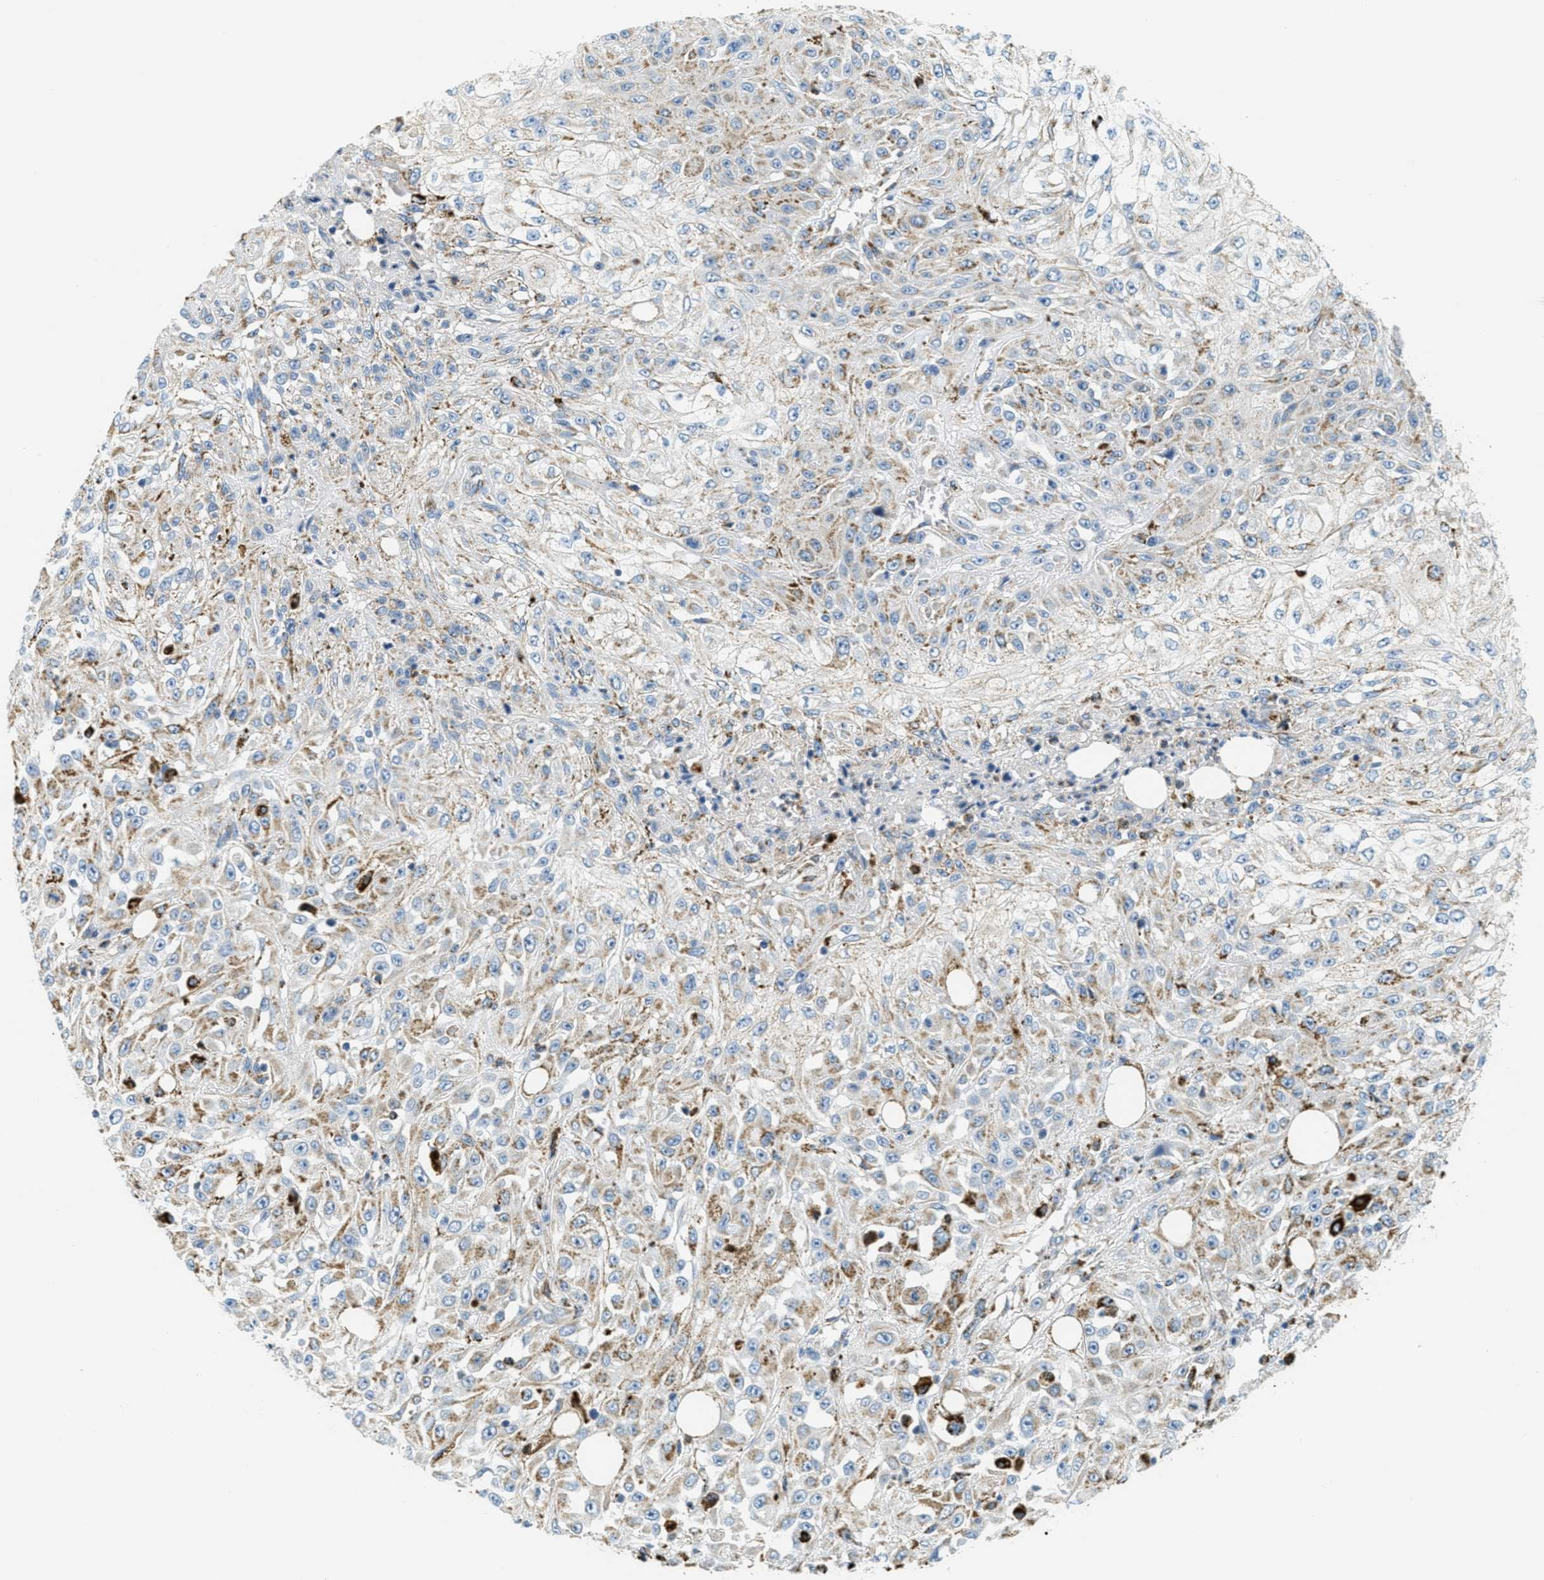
{"staining": {"intensity": "weak", "quantity": ">75%", "location": "cytoplasmic/membranous"}, "tissue": "skin cancer", "cell_type": "Tumor cells", "image_type": "cancer", "snomed": [{"axis": "morphology", "description": "Squamous cell carcinoma, NOS"}, {"axis": "morphology", "description": "Squamous cell carcinoma, metastatic, NOS"}, {"axis": "topography", "description": "Skin"}, {"axis": "topography", "description": "Lymph node"}], "caption": "Protein staining by IHC exhibits weak cytoplasmic/membranous positivity in approximately >75% of tumor cells in squamous cell carcinoma (skin).", "gene": "HLCS", "patient": {"sex": "male", "age": 75}}